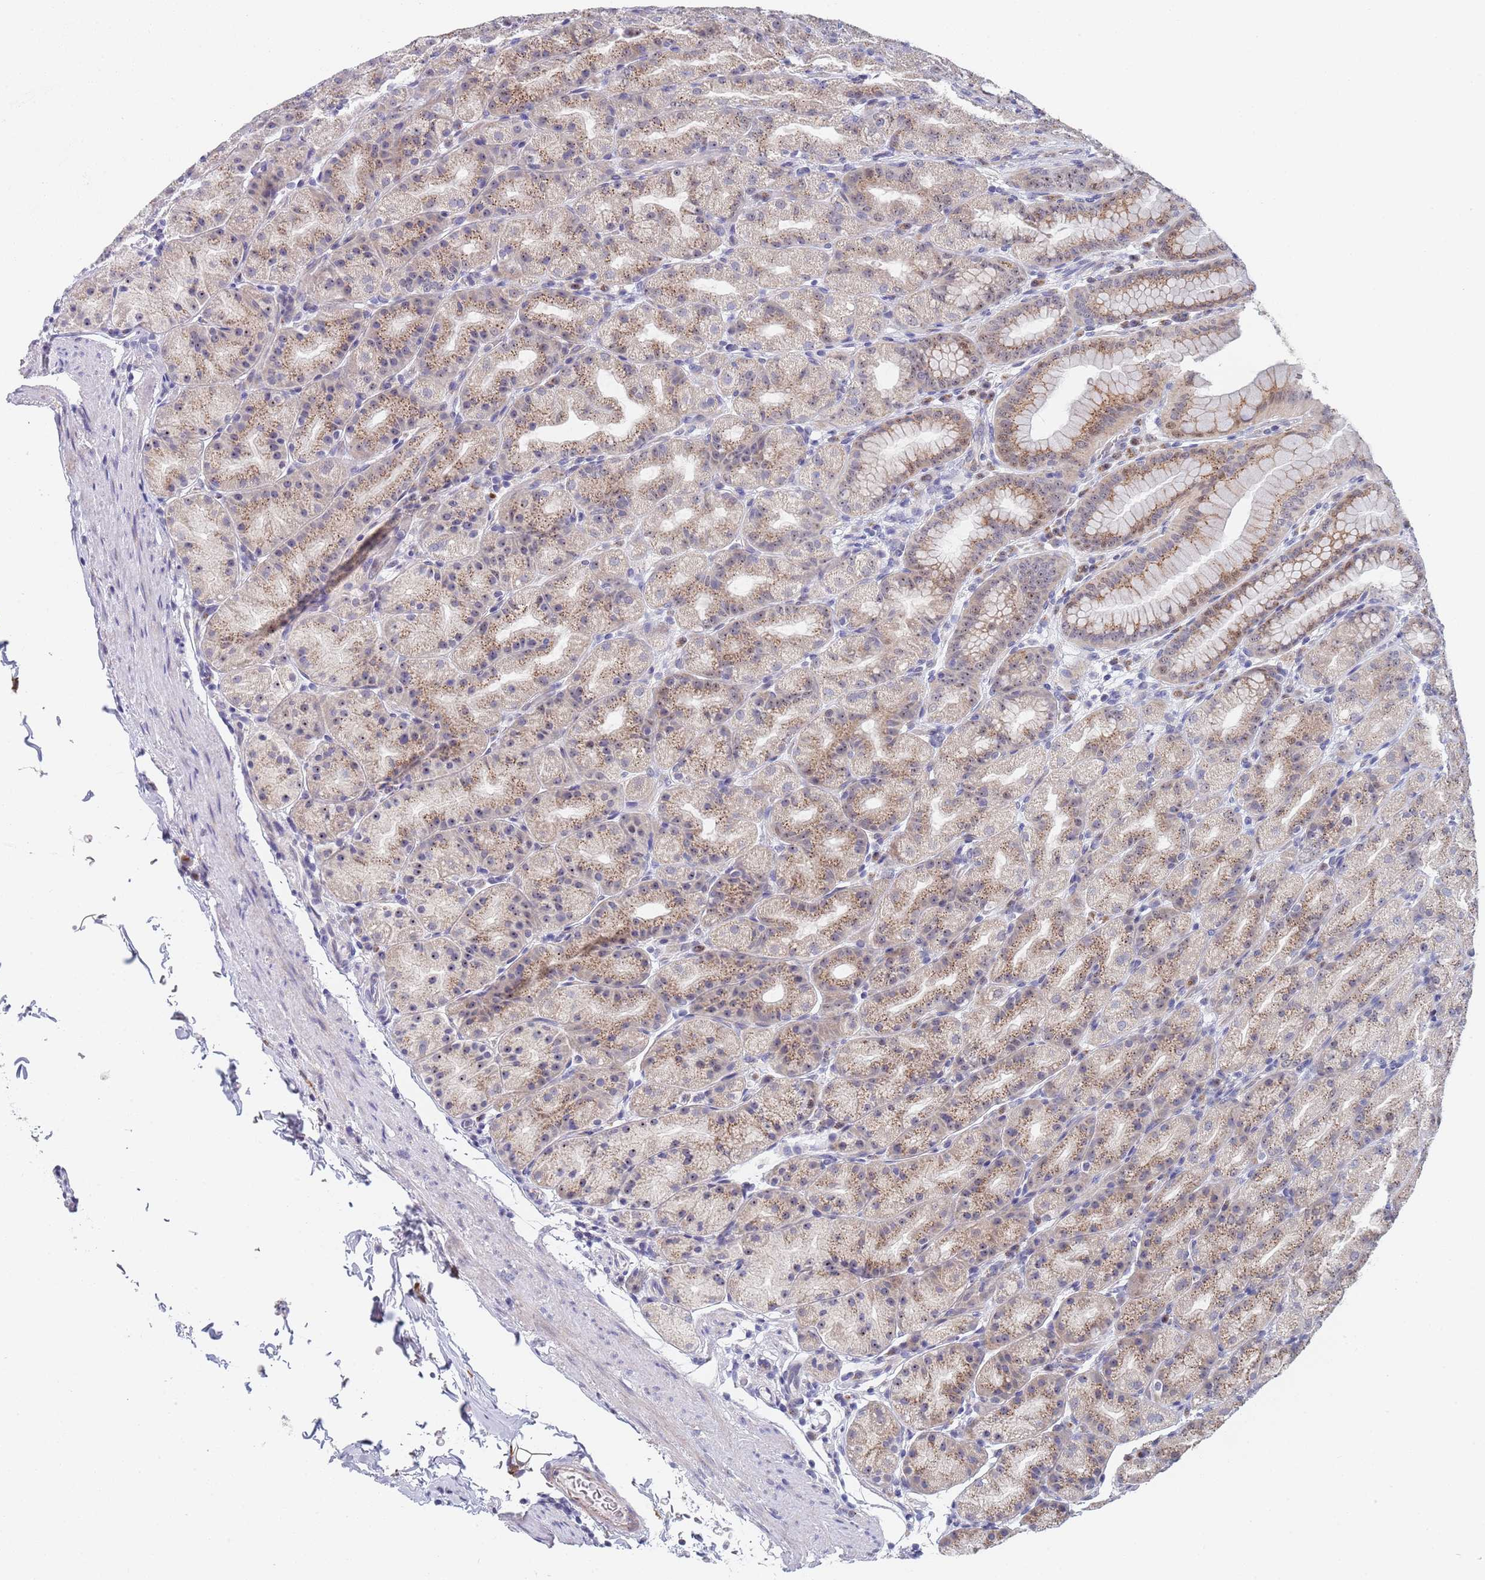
{"staining": {"intensity": "moderate", "quantity": "25%-75%", "location": "cytoplasmic/membranous,nuclear"}, "tissue": "stomach", "cell_type": "Glandular cells", "image_type": "normal", "snomed": [{"axis": "morphology", "description": "Normal tissue, NOS"}, {"axis": "topography", "description": "Stomach, upper"}, {"axis": "topography", "description": "Stomach"}], "caption": "Moderate cytoplasmic/membranous,nuclear protein staining is seen in about 25%-75% of glandular cells in stomach.", "gene": "PLCL2", "patient": {"sex": "male", "age": 68}}